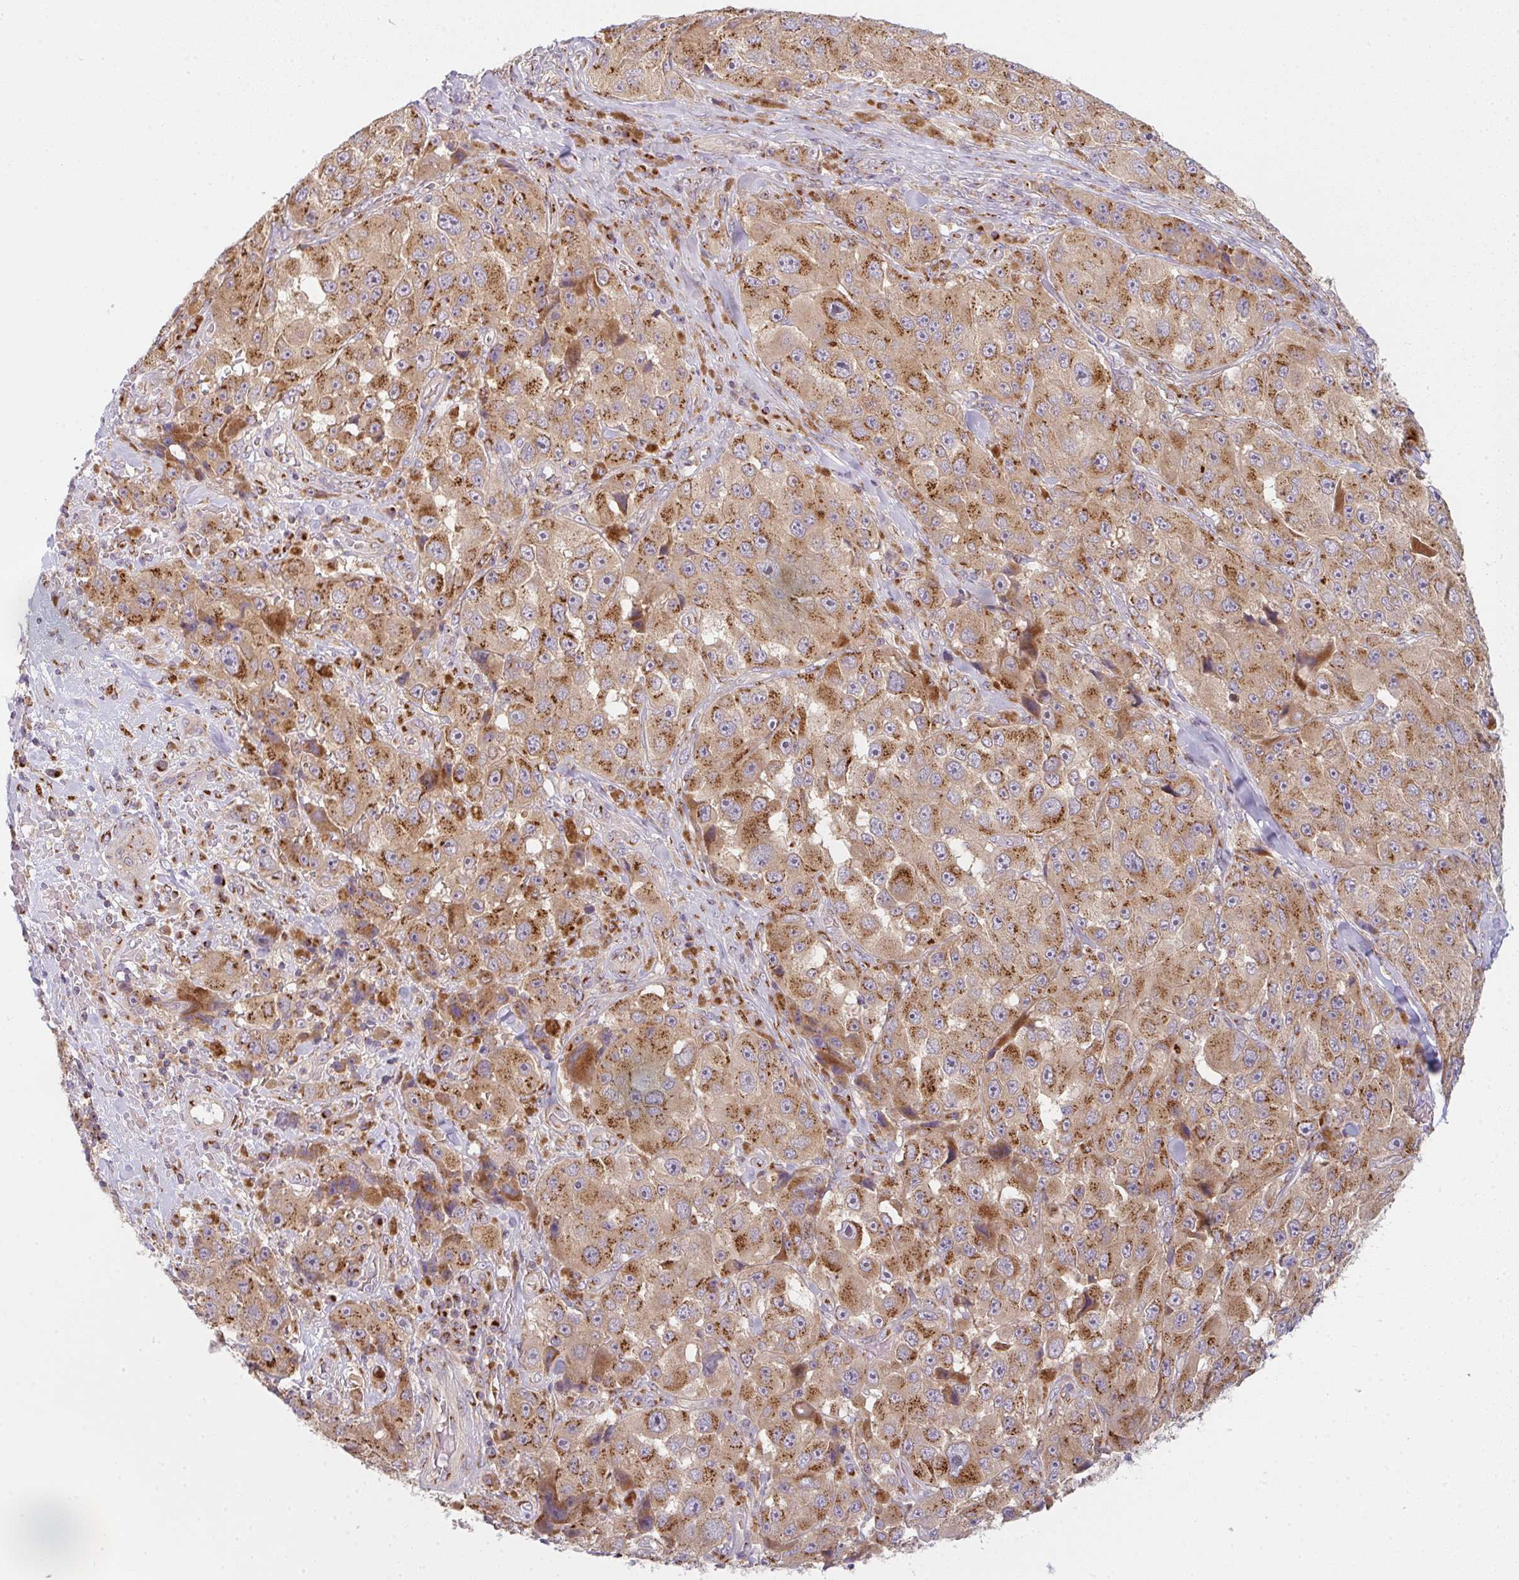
{"staining": {"intensity": "strong", "quantity": ">75%", "location": "cytoplasmic/membranous"}, "tissue": "melanoma", "cell_type": "Tumor cells", "image_type": "cancer", "snomed": [{"axis": "morphology", "description": "Malignant melanoma, Metastatic site"}, {"axis": "topography", "description": "Lymph node"}], "caption": "The immunohistochemical stain labels strong cytoplasmic/membranous positivity in tumor cells of melanoma tissue.", "gene": "GVQW3", "patient": {"sex": "male", "age": 62}}